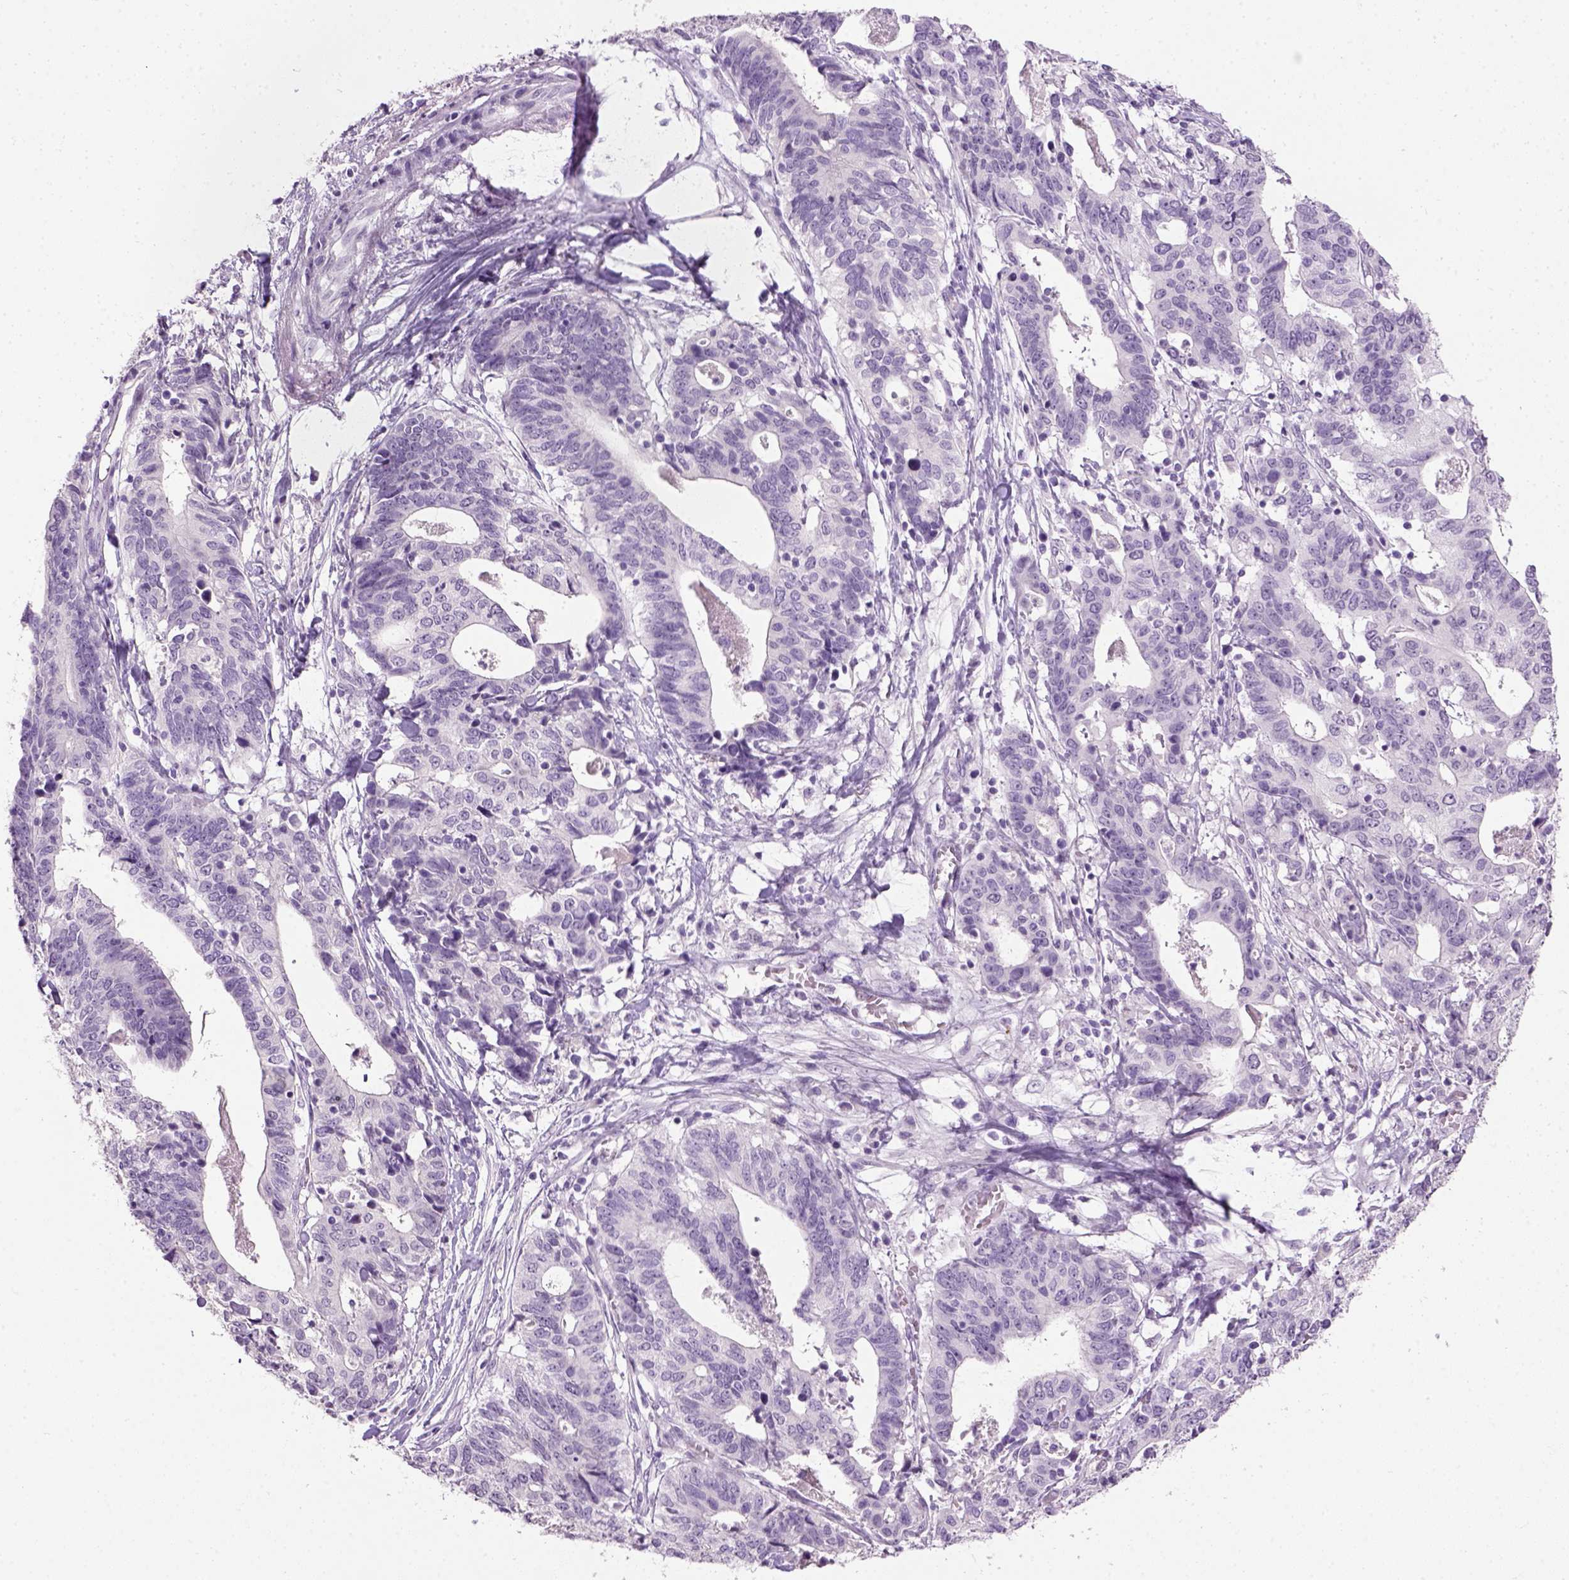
{"staining": {"intensity": "negative", "quantity": "none", "location": "none"}, "tissue": "stomach cancer", "cell_type": "Tumor cells", "image_type": "cancer", "snomed": [{"axis": "morphology", "description": "Adenocarcinoma, NOS"}, {"axis": "topography", "description": "Stomach, upper"}], "caption": "Tumor cells show no significant expression in adenocarcinoma (stomach).", "gene": "GABRB2", "patient": {"sex": "female", "age": 67}}